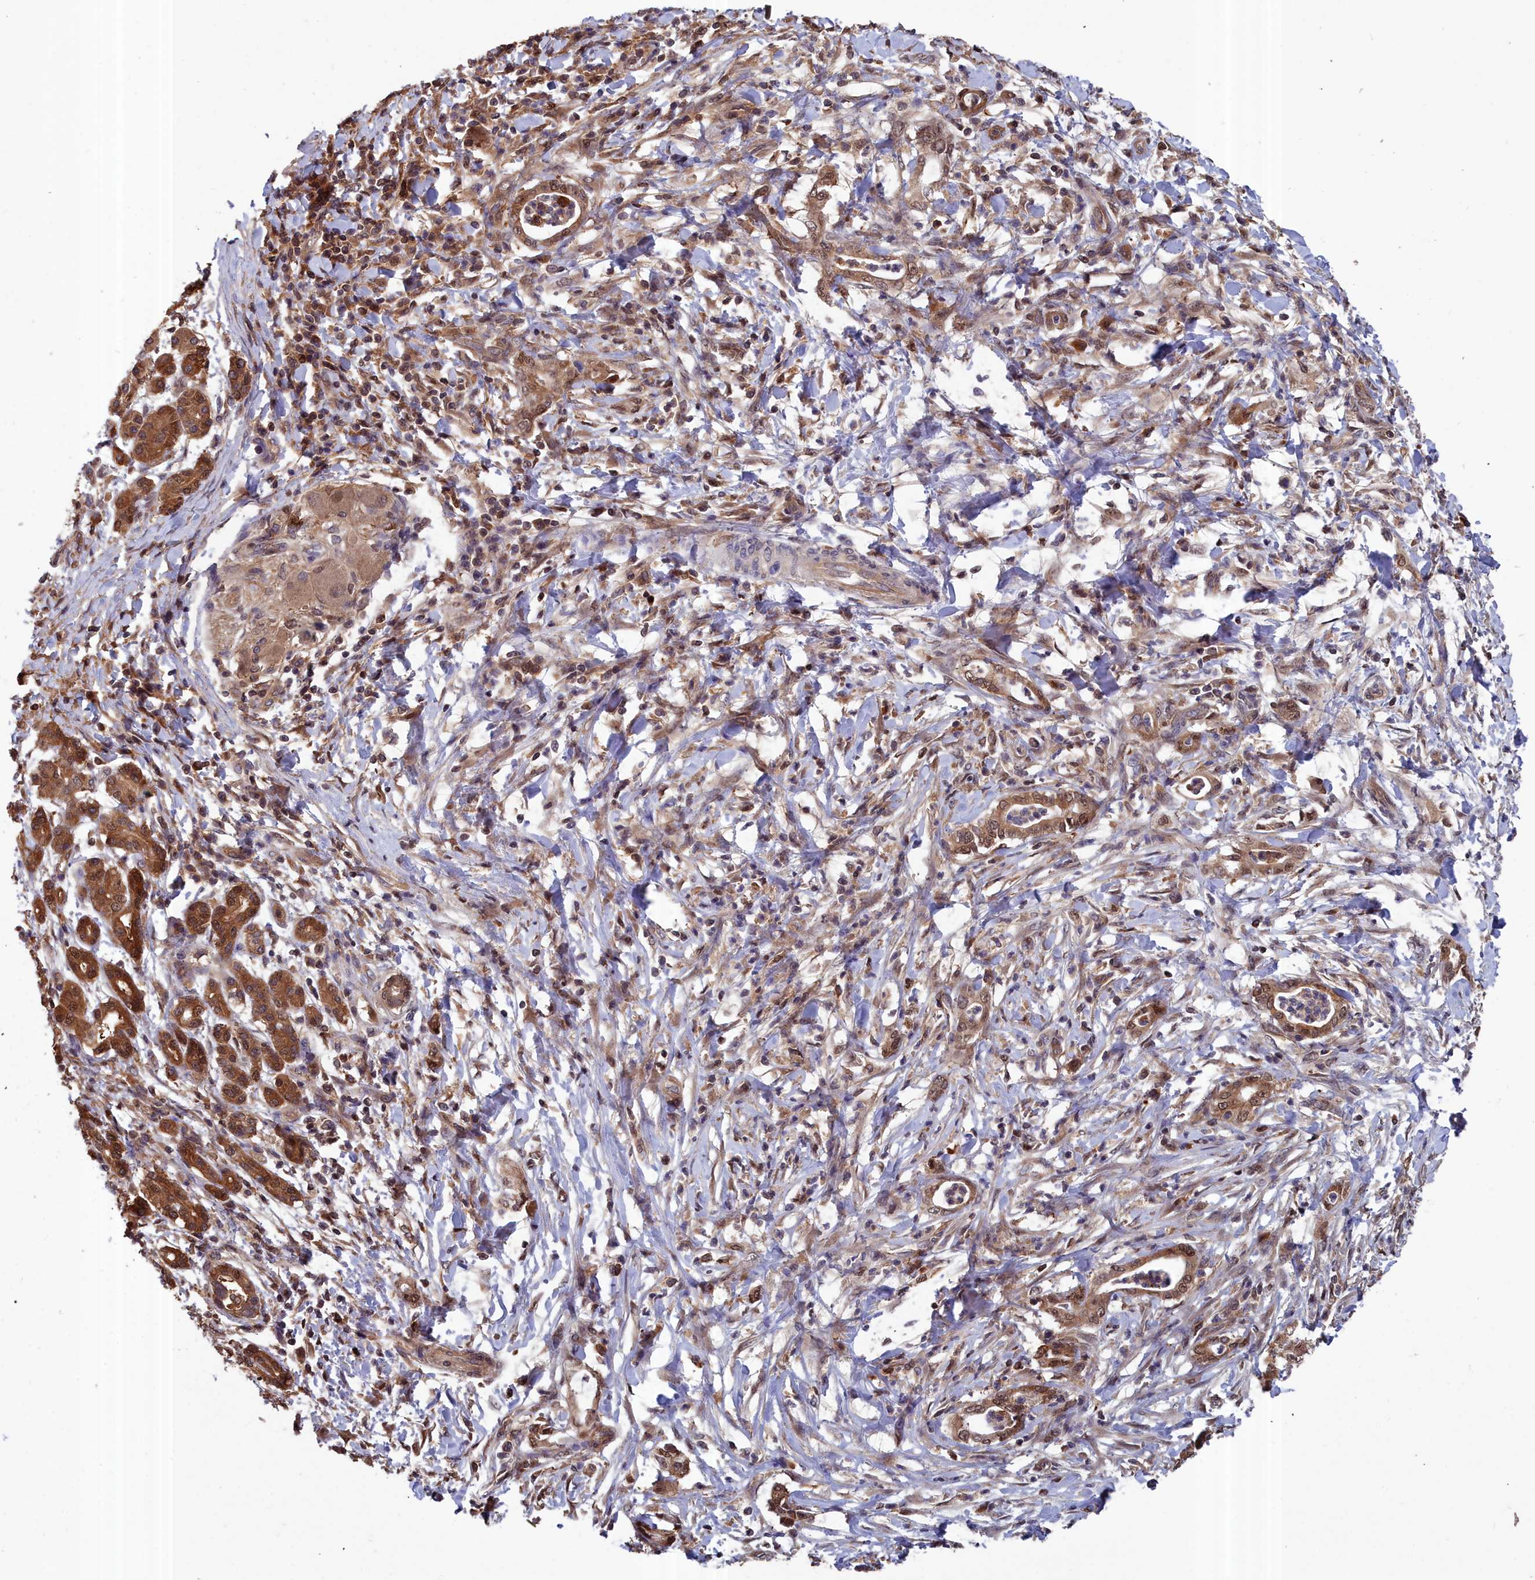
{"staining": {"intensity": "moderate", "quantity": ">75%", "location": "cytoplasmic/membranous,nuclear"}, "tissue": "pancreatic cancer", "cell_type": "Tumor cells", "image_type": "cancer", "snomed": [{"axis": "morphology", "description": "Normal tissue, NOS"}, {"axis": "morphology", "description": "Adenocarcinoma, NOS"}, {"axis": "topography", "description": "Pancreas"}], "caption": "Protein staining of pancreatic adenocarcinoma tissue exhibits moderate cytoplasmic/membranous and nuclear staining in about >75% of tumor cells. (Brightfield microscopy of DAB IHC at high magnification).", "gene": "GFRA2", "patient": {"sex": "female", "age": 55}}